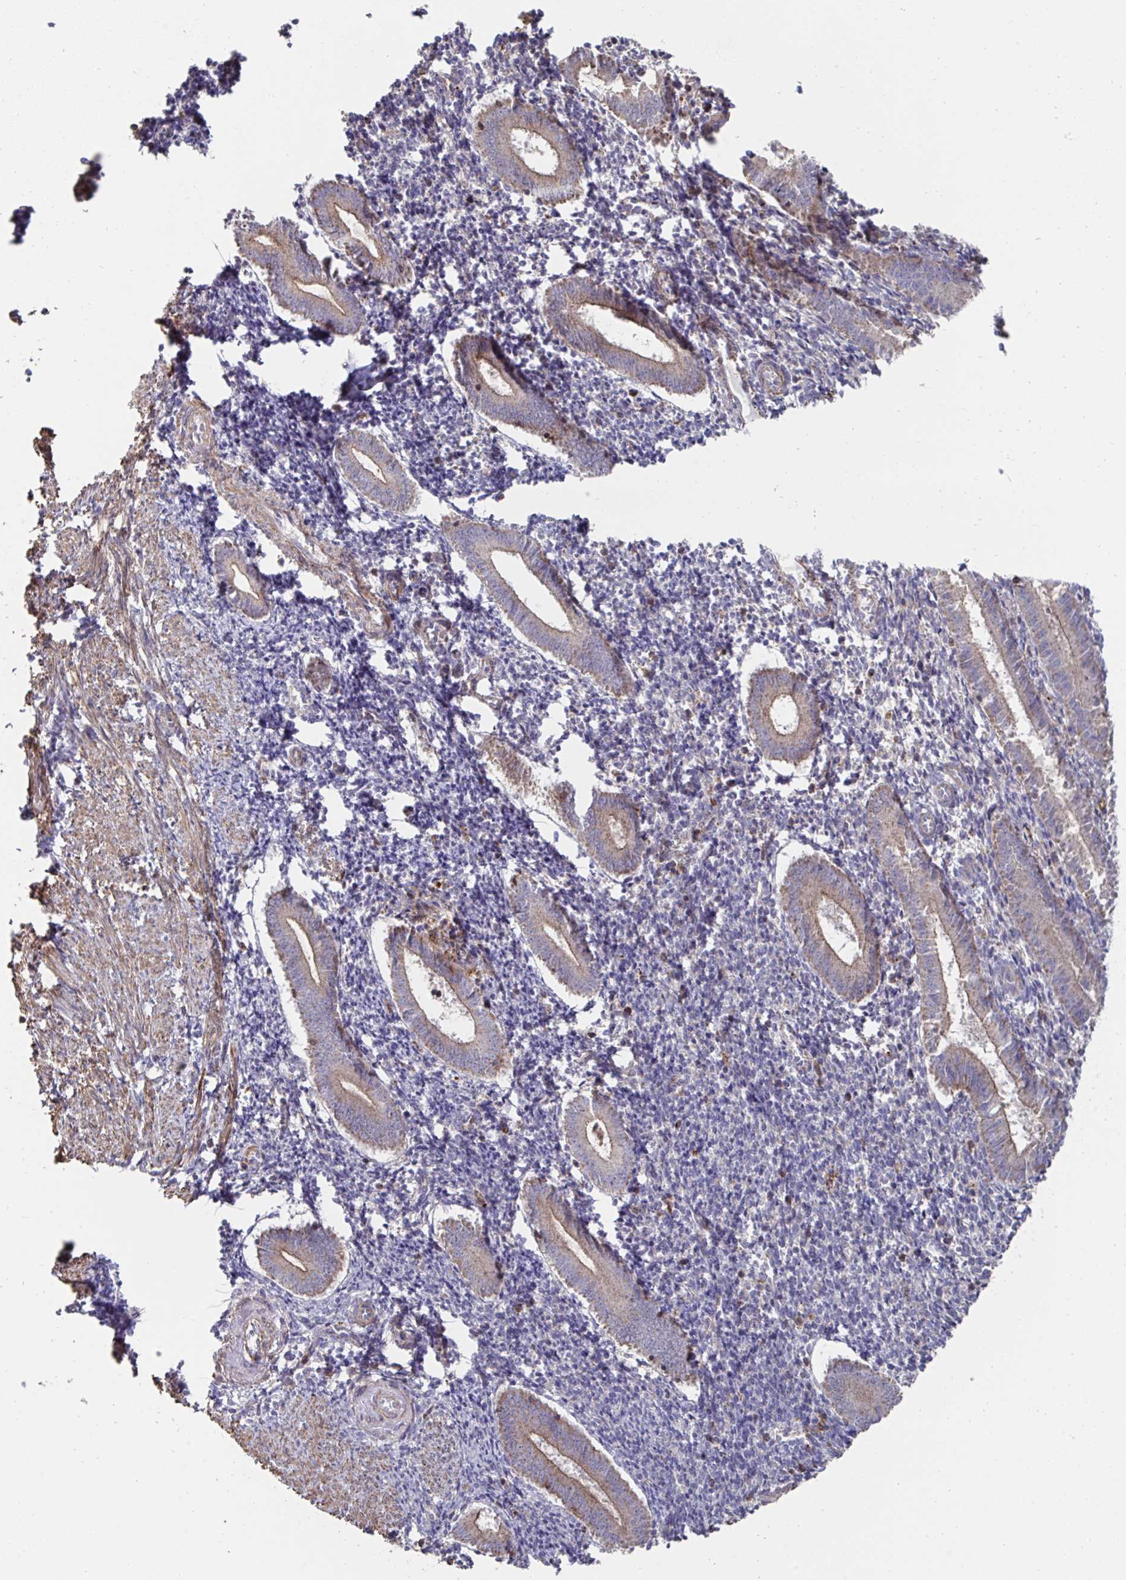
{"staining": {"intensity": "negative", "quantity": "none", "location": "none"}, "tissue": "endometrium", "cell_type": "Cells in endometrial stroma", "image_type": "normal", "snomed": [{"axis": "morphology", "description": "Normal tissue, NOS"}, {"axis": "topography", "description": "Endometrium"}], "caption": "Image shows no protein staining in cells in endometrial stroma of unremarkable endometrium.", "gene": "DZANK1", "patient": {"sex": "female", "age": 25}}